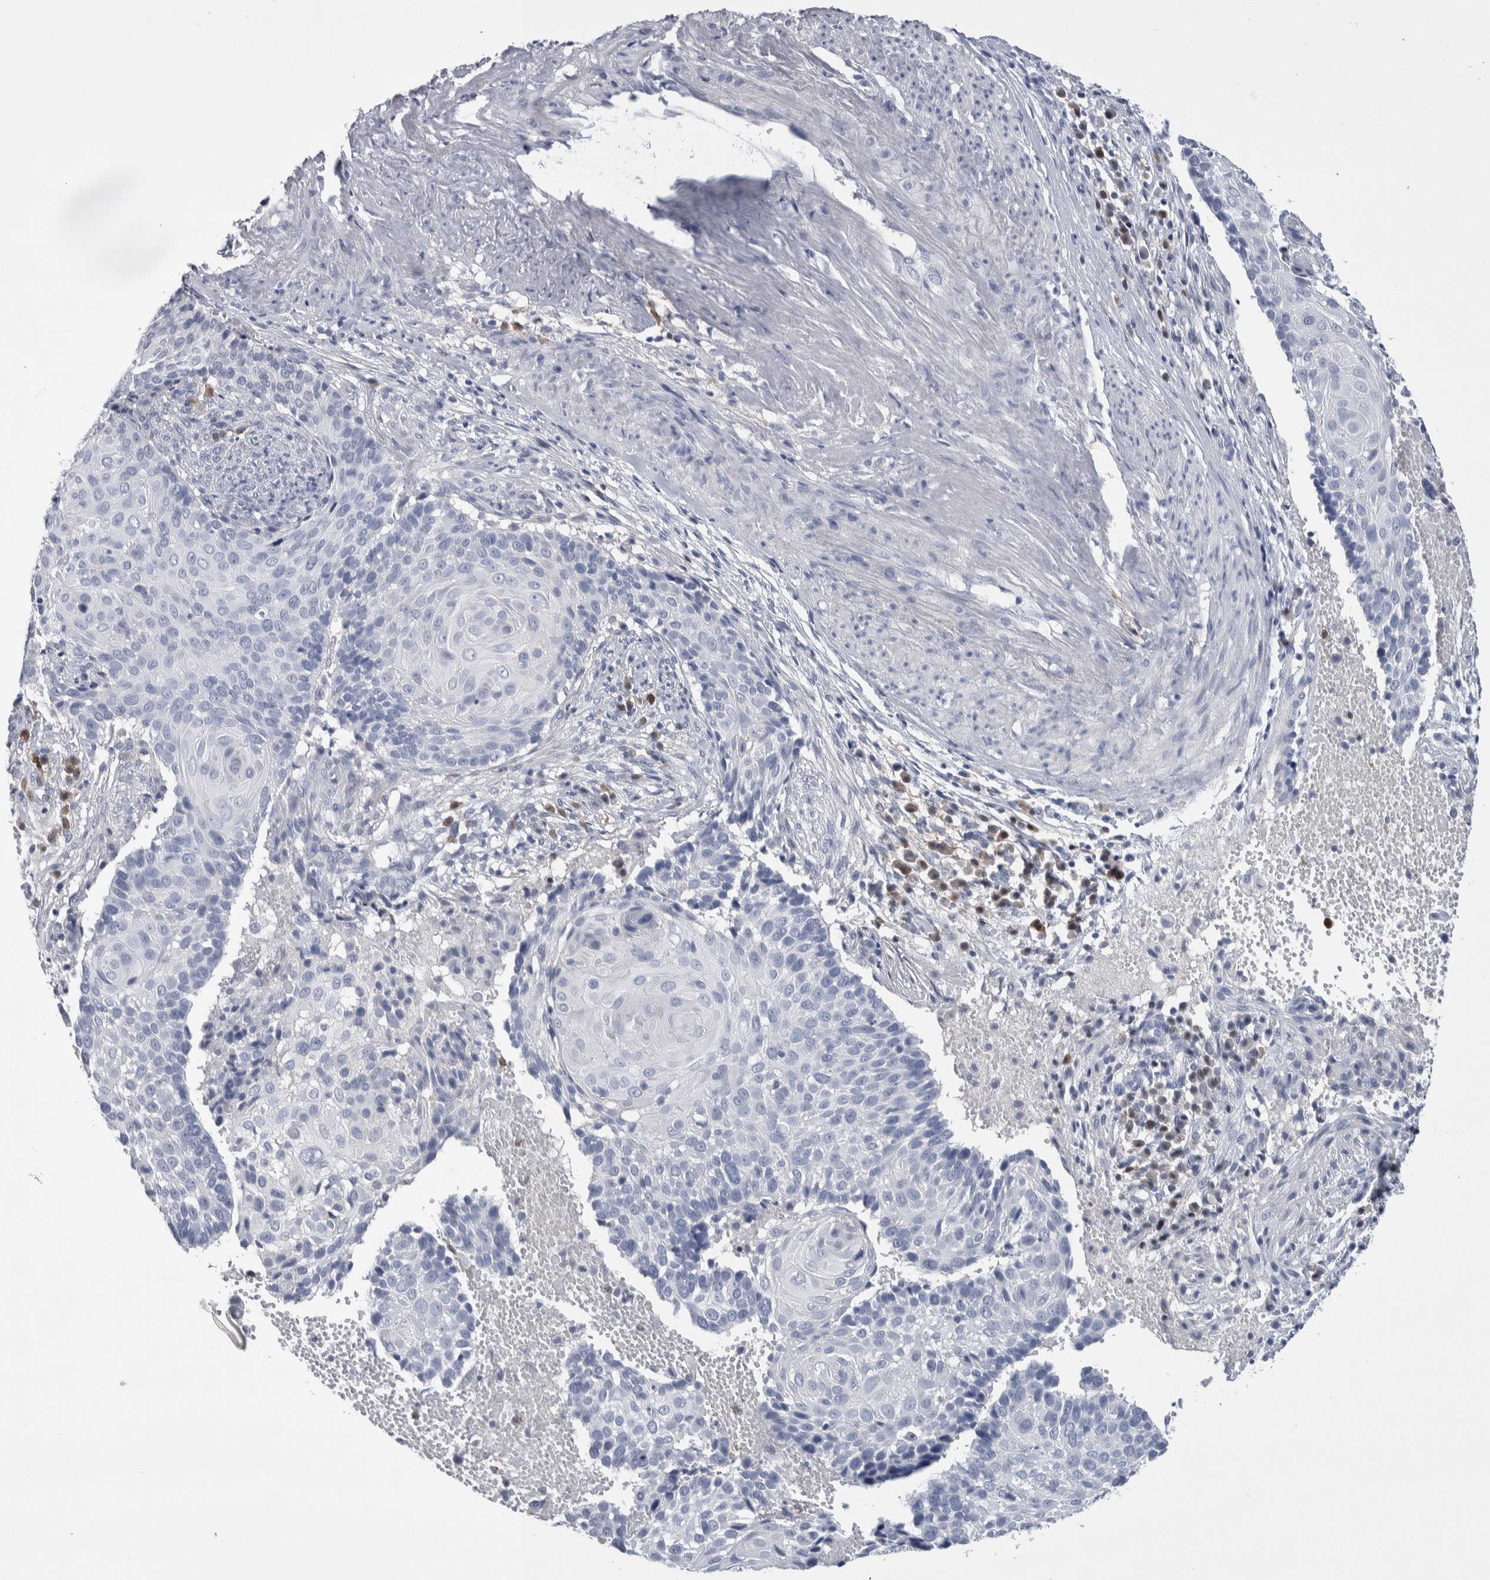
{"staining": {"intensity": "negative", "quantity": "none", "location": "none"}, "tissue": "cervical cancer", "cell_type": "Tumor cells", "image_type": "cancer", "snomed": [{"axis": "morphology", "description": "Squamous cell carcinoma, NOS"}, {"axis": "topography", "description": "Cervix"}], "caption": "Immunohistochemistry image of cervical cancer (squamous cell carcinoma) stained for a protein (brown), which shows no staining in tumor cells.", "gene": "LURAP1L", "patient": {"sex": "female", "age": 74}}